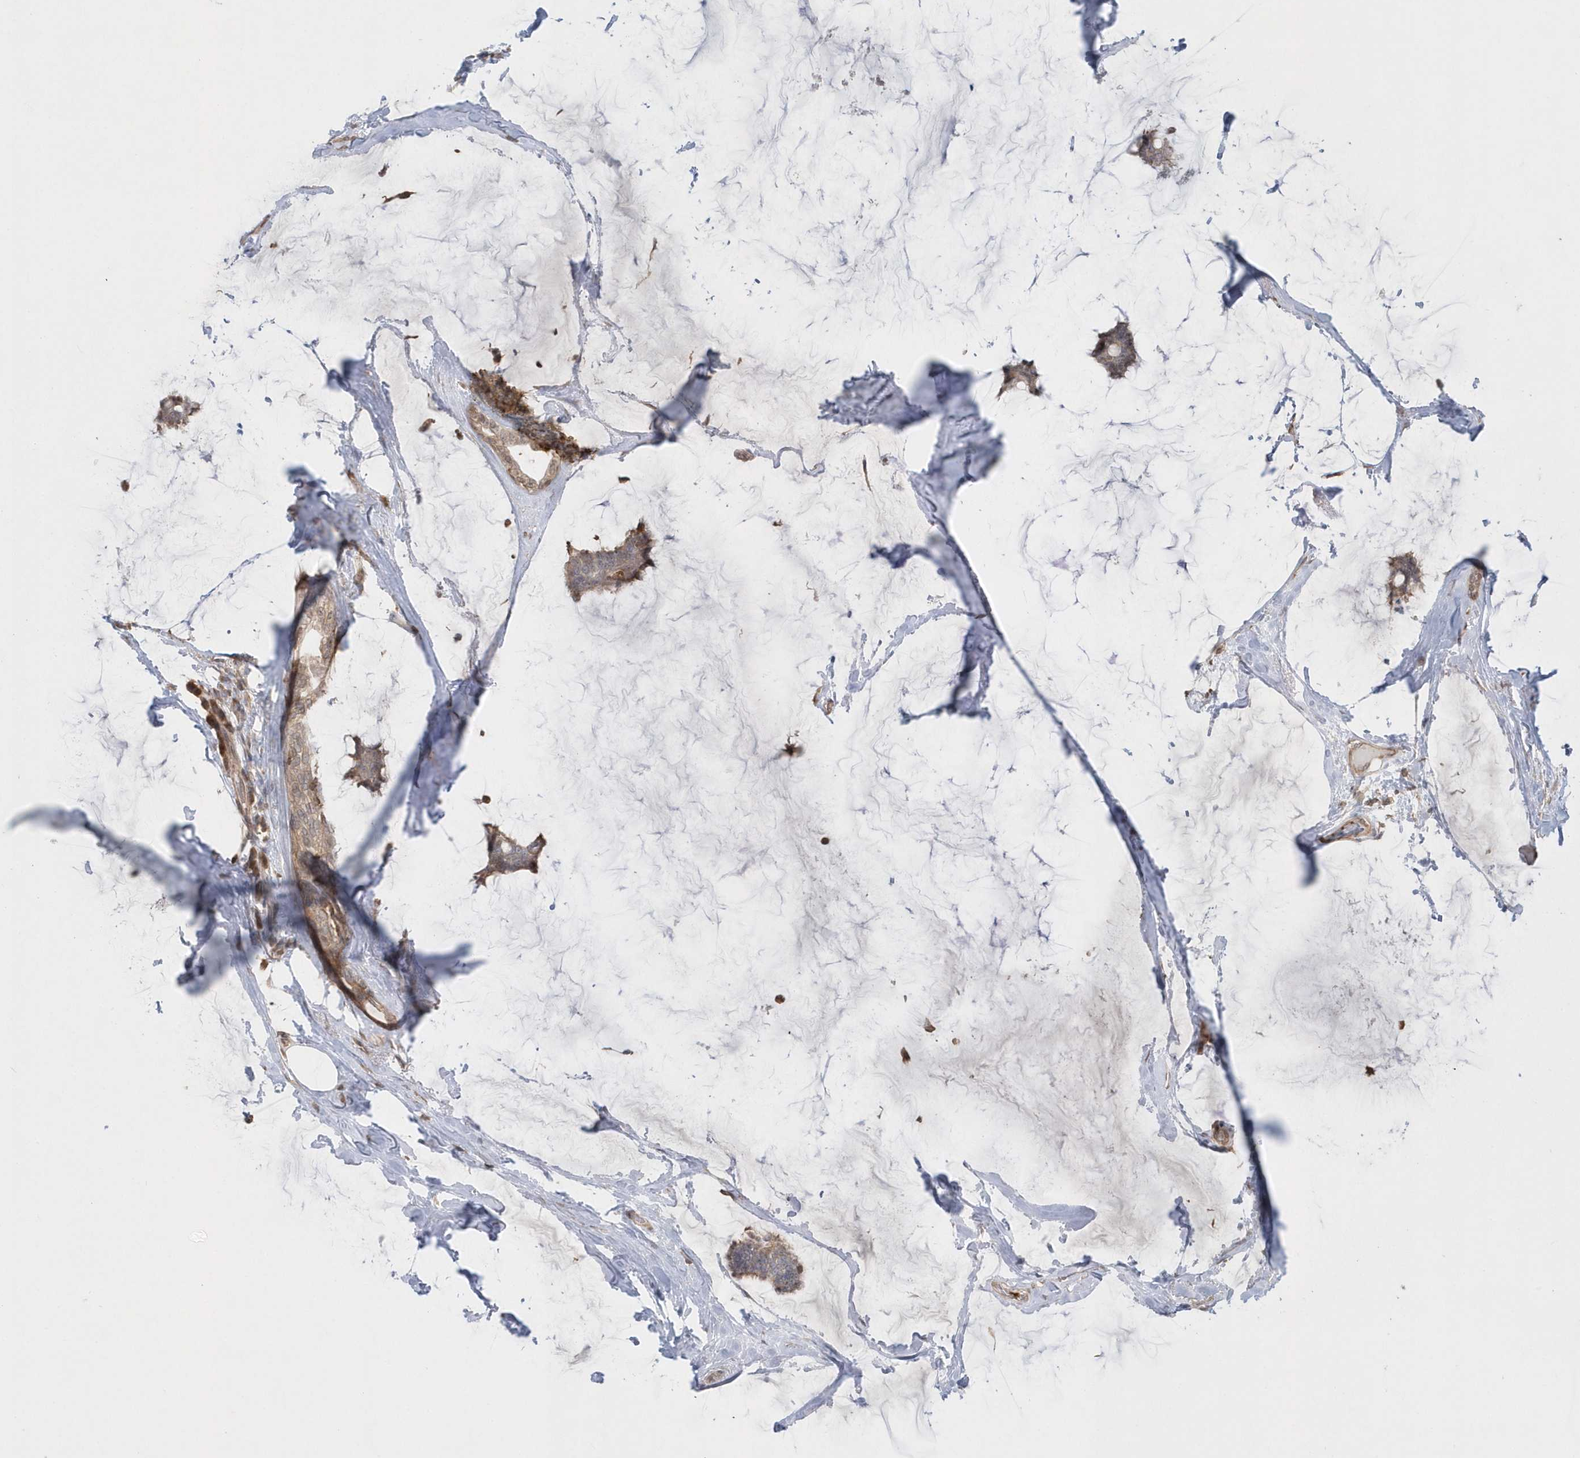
{"staining": {"intensity": "weak", "quantity": ">75%", "location": "cytoplasmic/membranous"}, "tissue": "breast cancer", "cell_type": "Tumor cells", "image_type": "cancer", "snomed": [{"axis": "morphology", "description": "Duct carcinoma"}, {"axis": "topography", "description": "Breast"}], "caption": "Breast intraductal carcinoma stained with a protein marker exhibits weak staining in tumor cells.", "gene": "BSN", "patient": {"sex": "female", "age": 93}}